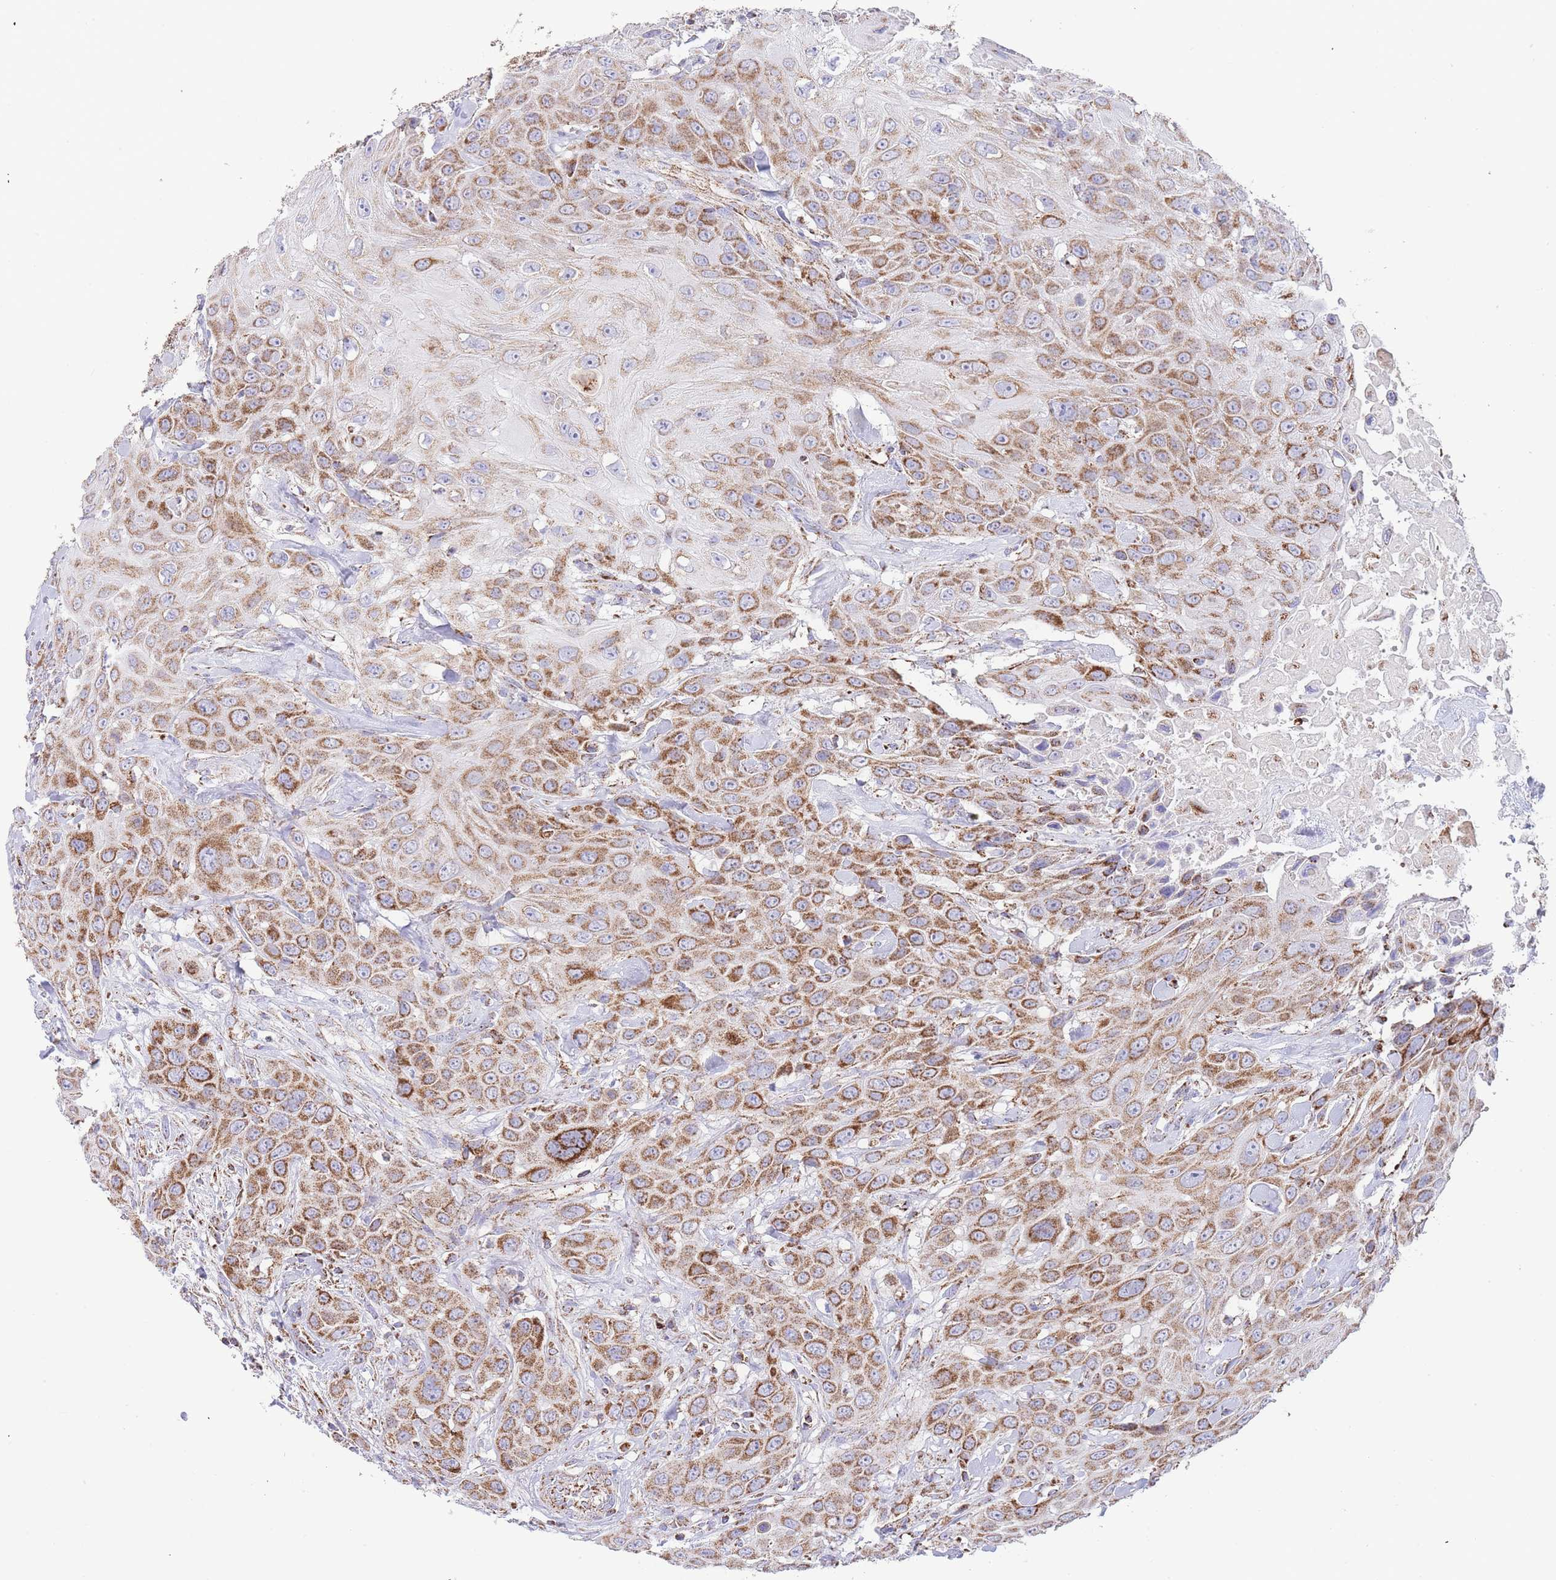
{"staining": {"intensity": "moderate", "quantity": ">75%", "location": "cytoplasmic/membranous"}, "tissue": "head and neck cancer", "cell_type": "Tumor cells", "image_type": "cancer", "snomed": [{"axis": "morphology", "description": "Squamous cell carcinoma, NOS"}, {"axis": "topography", "description": "Head-Neck"}], "caption": "Immunohistochemistry photomicrograph of neoplastic tissue: human squamous cell carcinoma (head and neck) stained using immunohistochemistry (IHC) demonstrates medium levels of moderate protein expression localized specifically in the cytoplasmic/membranous of tumor cells, appearing as a cytoplasmic/membranous brown color.", "gene": "GSTM1", "patient": {"sex": "male", "age": 81}}